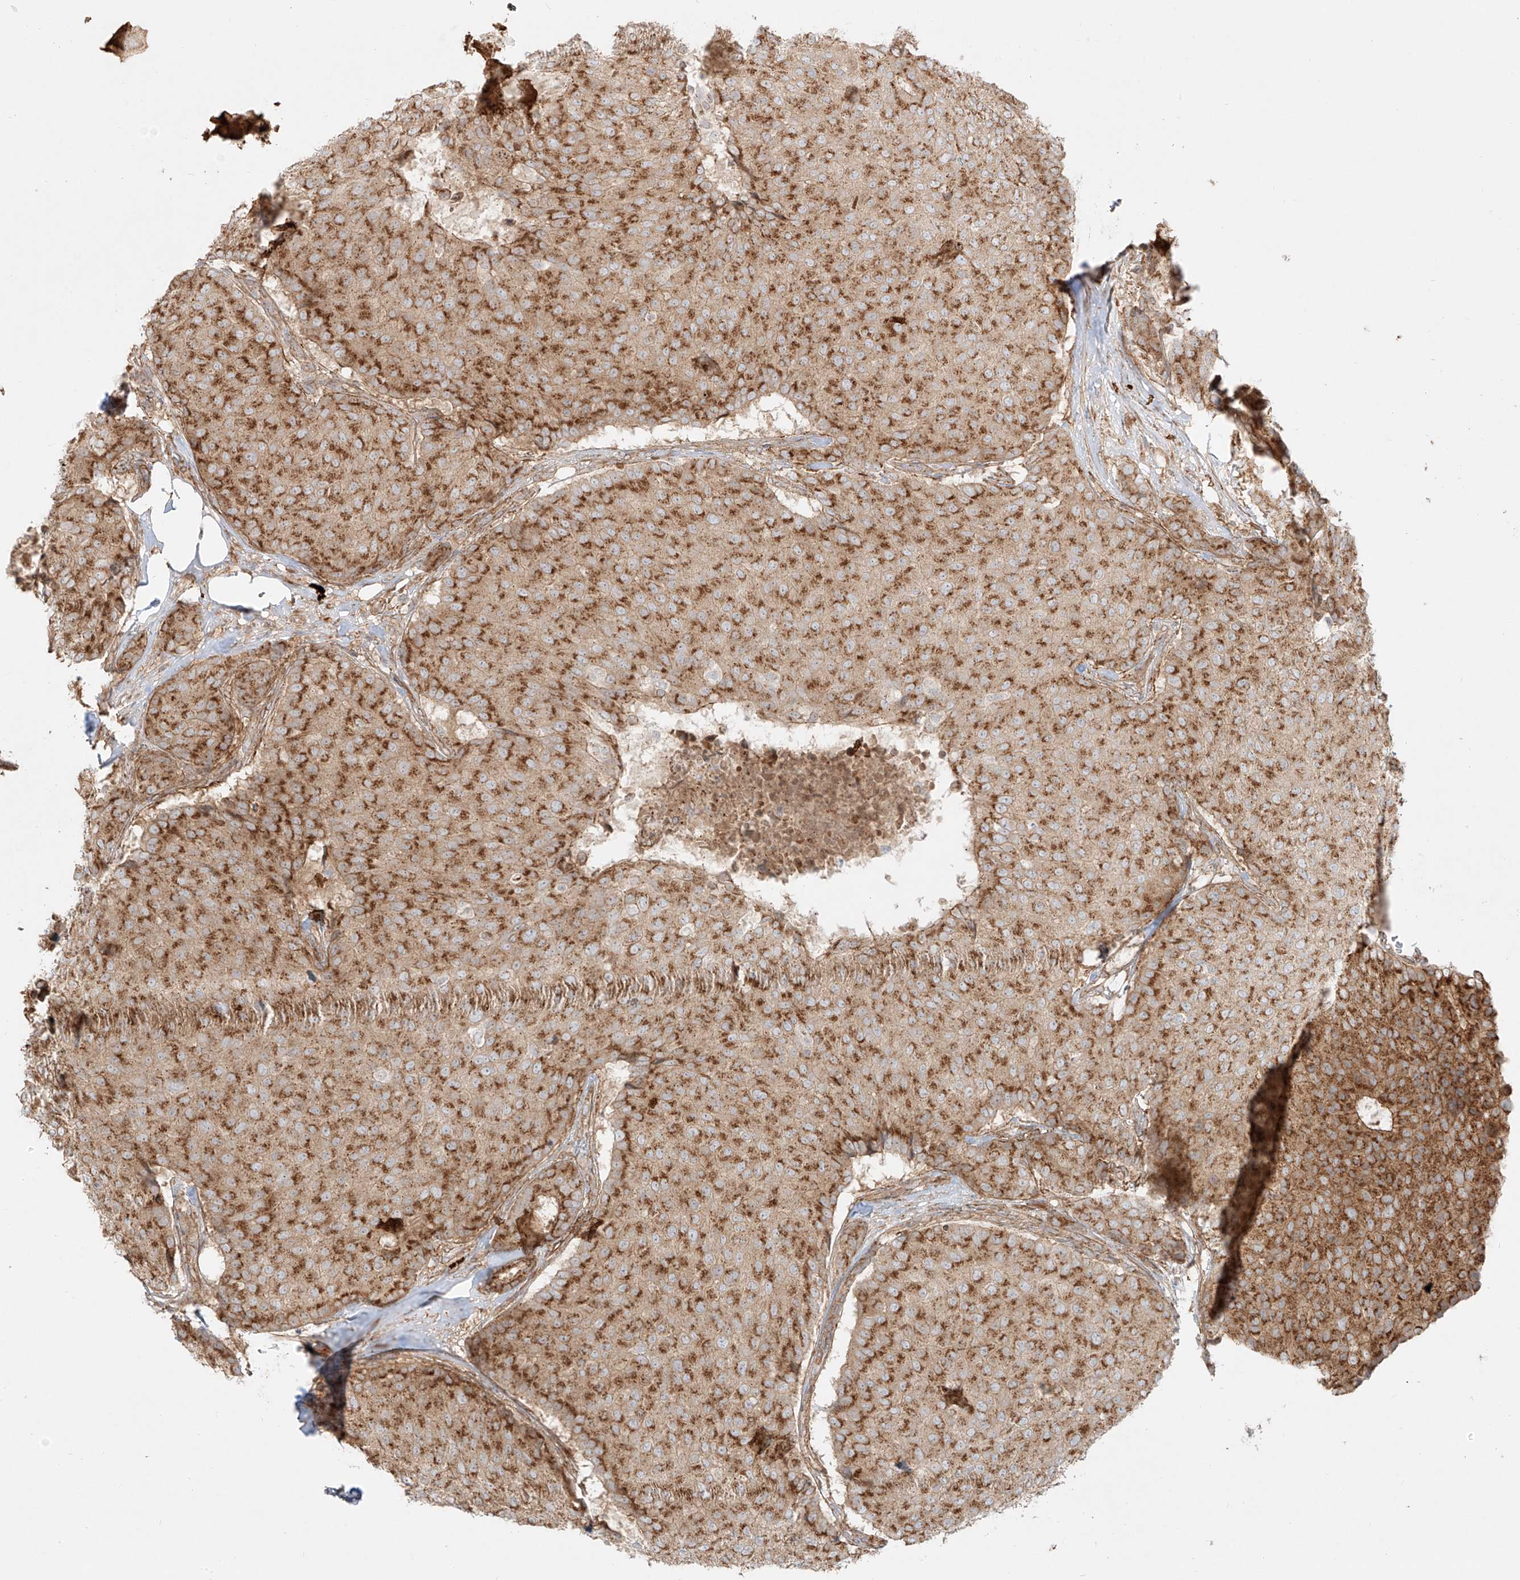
{"staining": {"intensity": "moderate", "quantity": ">75%", "location": "cytoplasmic/membranous"}, "tissue": "breast cancer", "cell_type": "Tumor cells", "image_type": "cancer", "snomed": [{"axis": "morphology", "description": "Duct carcinoma"}, {"axis": "topography", "description": "Breast"}], "caption": "Immunohistochemistry (IHC) staining of breast infiltrating ductal carcinoma, which exhibits medium levels of moderate cytoplasmic/membranous positivity in about >75% of tumor cells indicating moderate cytoplasmic/membranous protein expression. The staining was performed using DAB (brown) for protein detection and nuclei were counterstained in hematoxylin (blue).", "gene": "ZNF287", "patient": {"sex": "female", "age": 75}}